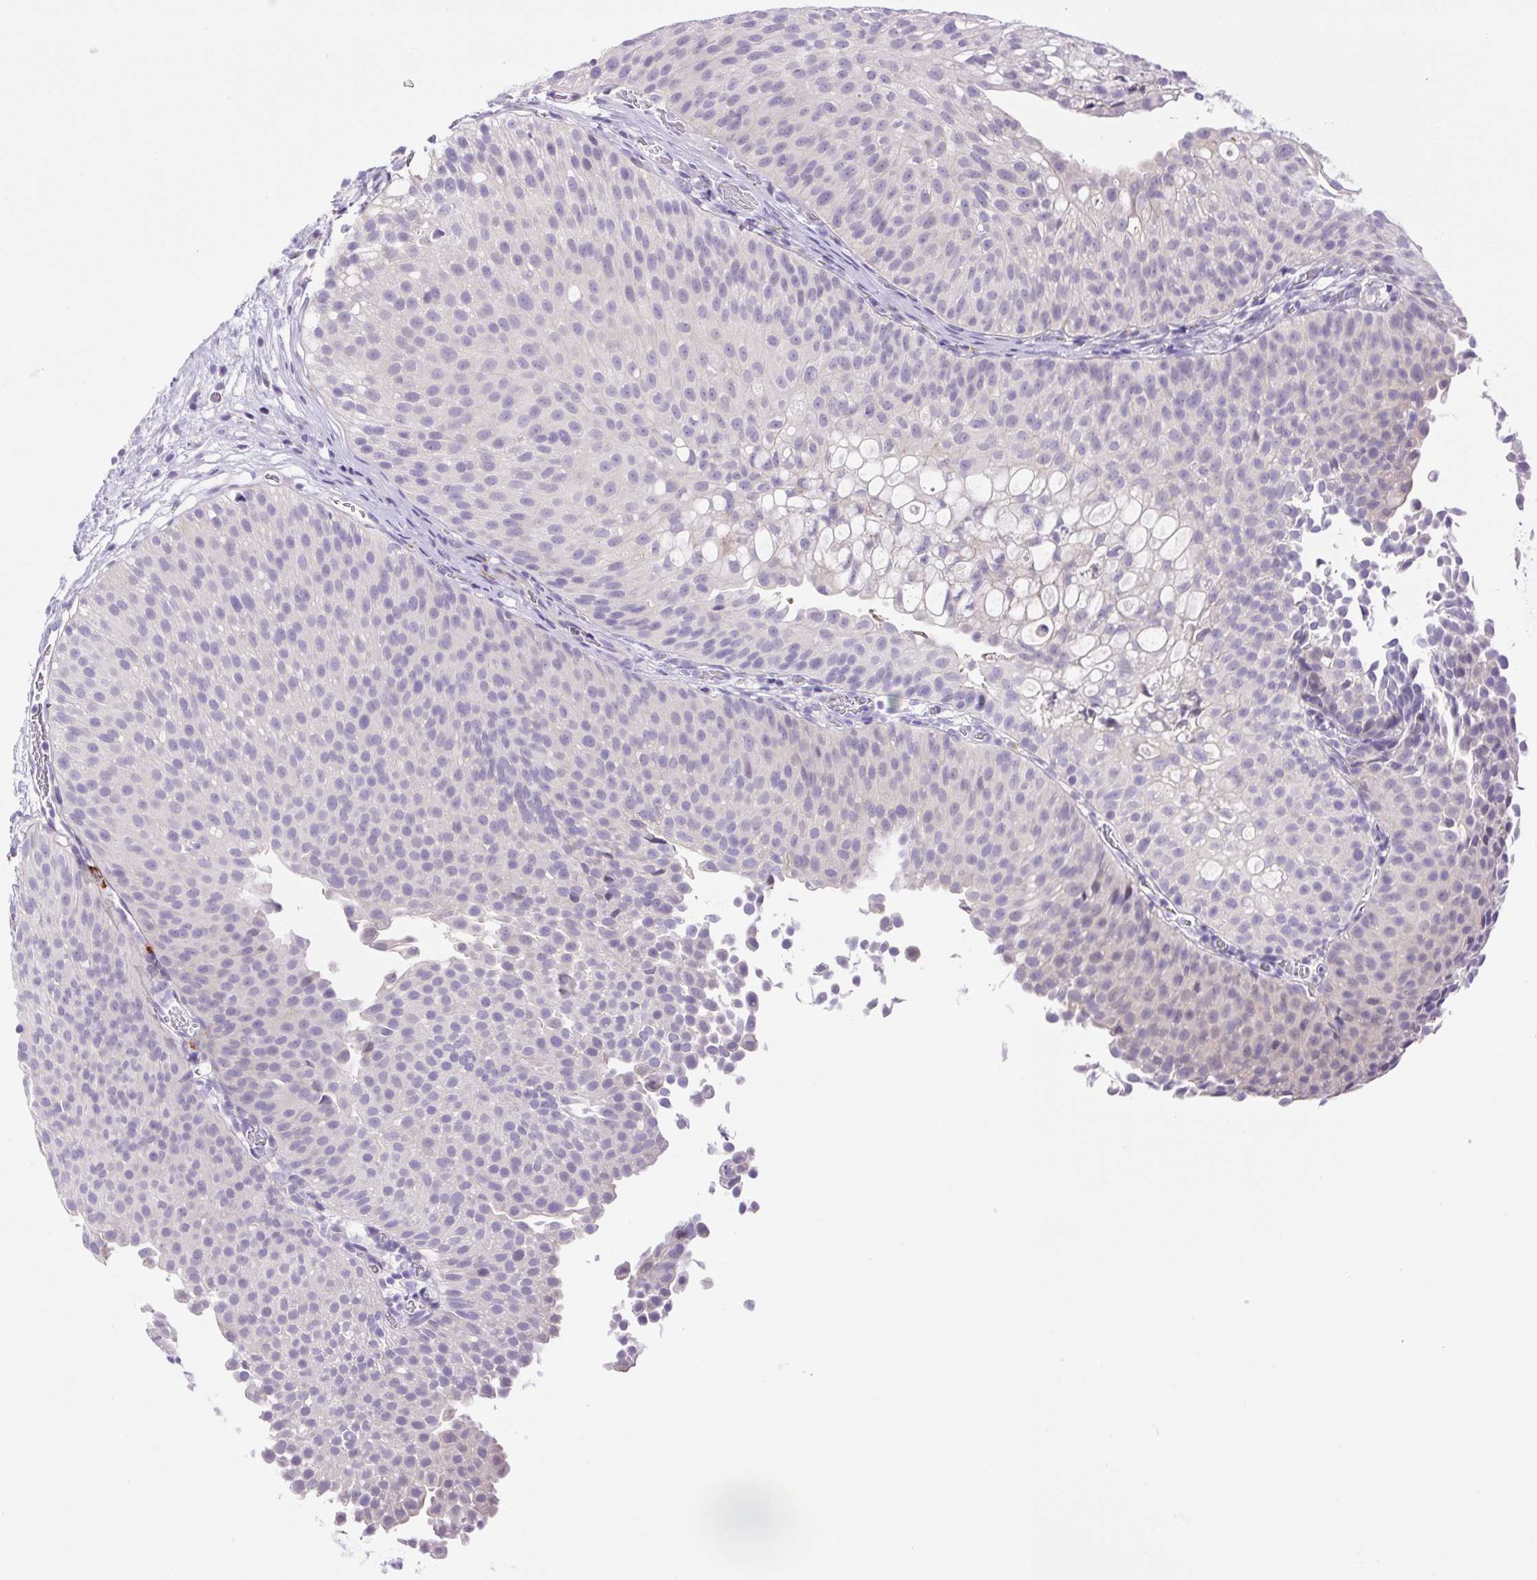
{"staining": {"intensity": "negative", "quantity": "none", "location": "none"}, "tissue": "urothelial cancer", "cell_type": "Tumor cells", "image_type": "cancer", "snomed": [{"axis": "morphology", "description": "Urothelial carcinoma, Low grade"}, {"axis": "topography", "description": "Urinary bladder"}], "caption": "This is an IHC micrograph of low-grade urothelial carcinoma. There is no staining in tumor cells.", "gene": "FAM177B", "patient": {"sex": "male", "age": 80}}